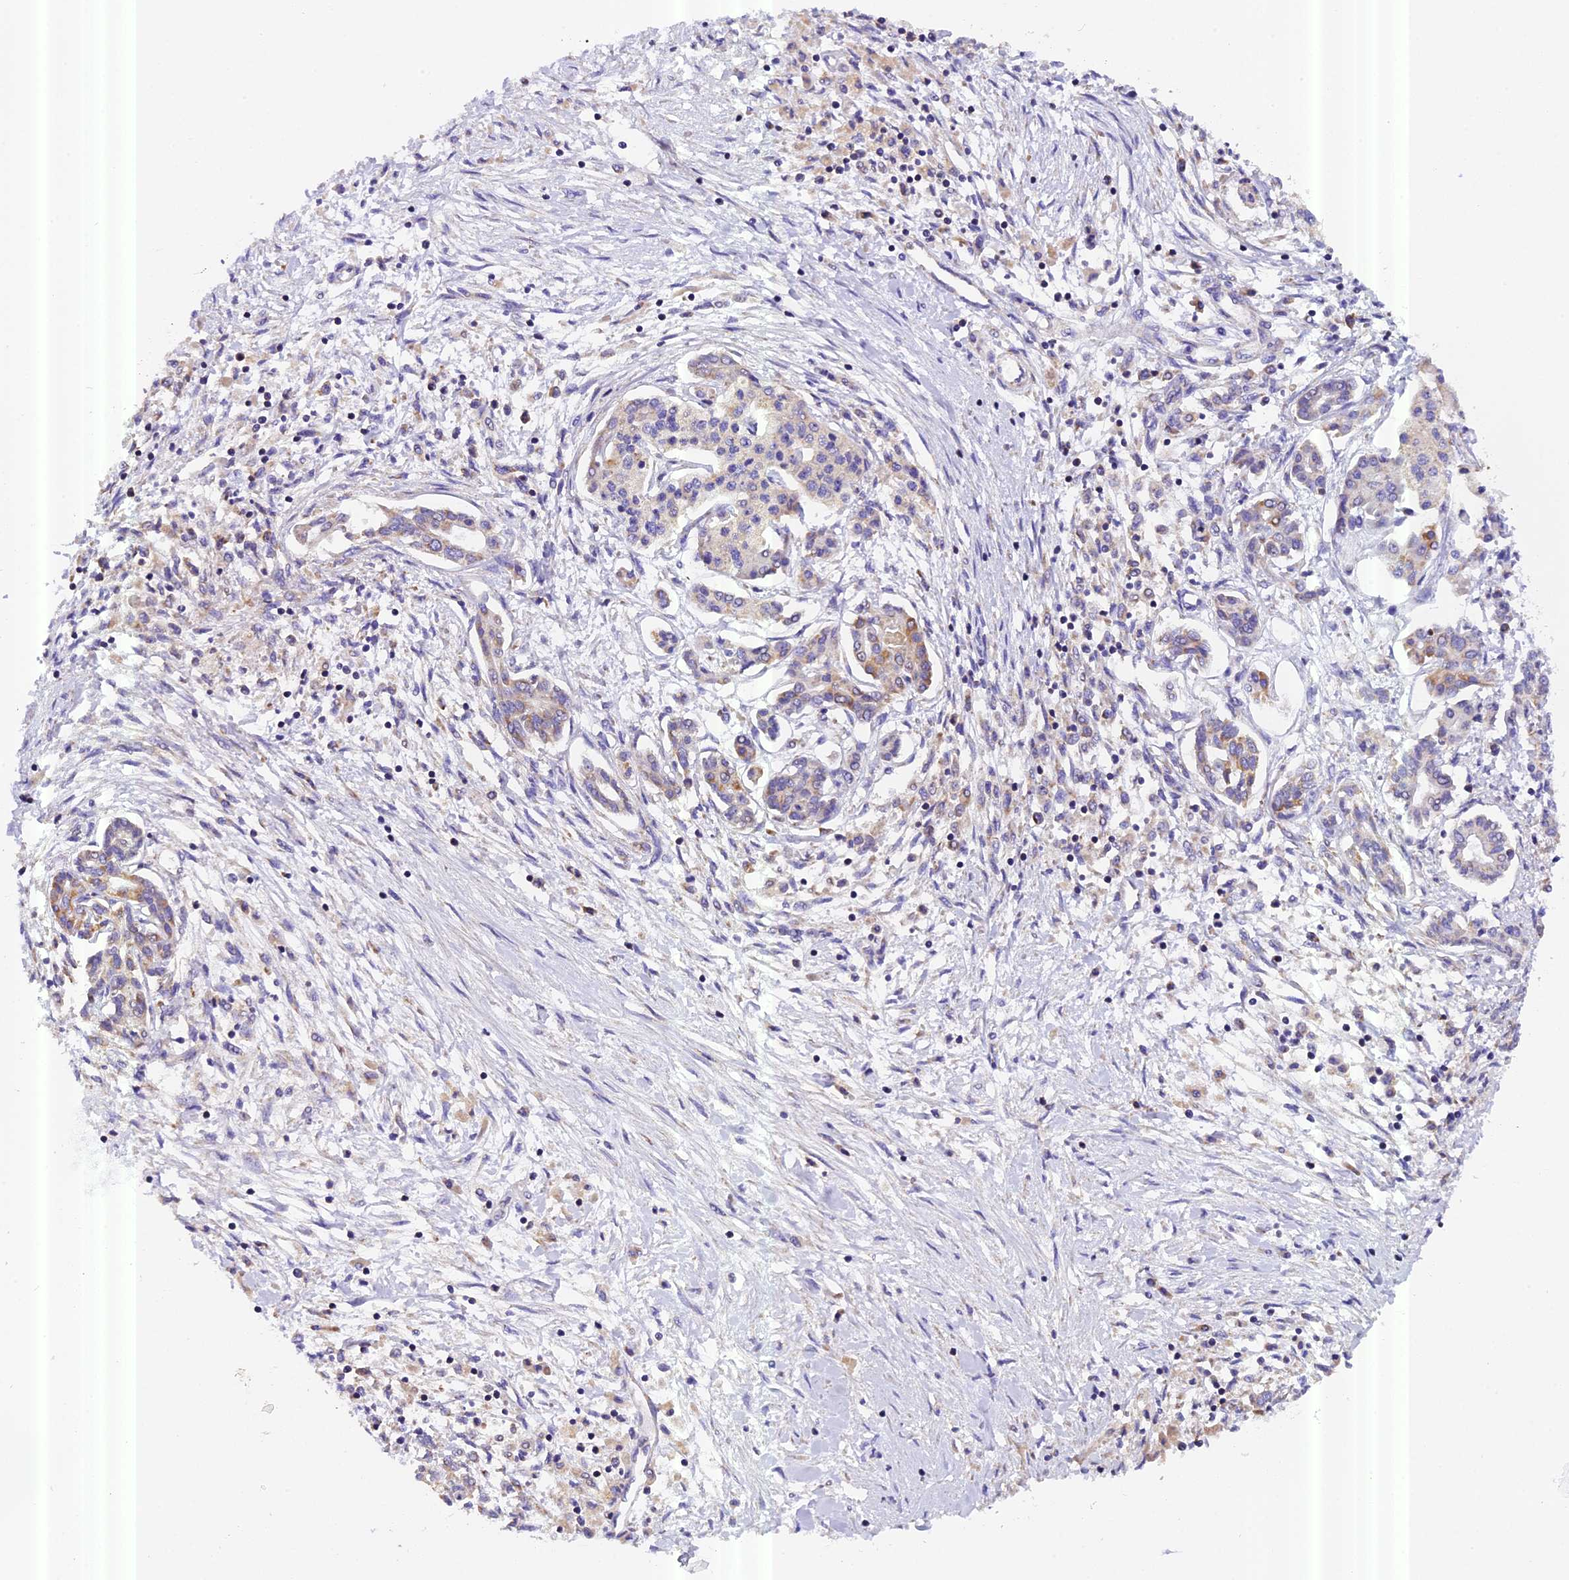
{"staining": {"intensity": "moderate", "quantity": "<25%", "location": "cytoplasmic/membranous"}, "tissue": "pancreatic cancer", "cell_type": "Tumor cells", "image_type": "cancer", "snomed": [{"axis": "morphology", "description": "Adenocarcinoma, NOS"}, {"axis": "topography", "description": "Pancreas"}], "caption": "Protein analysis of adenocarcinoma (pancreatic) tissue displays moderate cytoplasmic/membranous staining in about <25% of tumor cells.", "gene": "MGME1", "patient": {"sex": "female", "age": 50}}